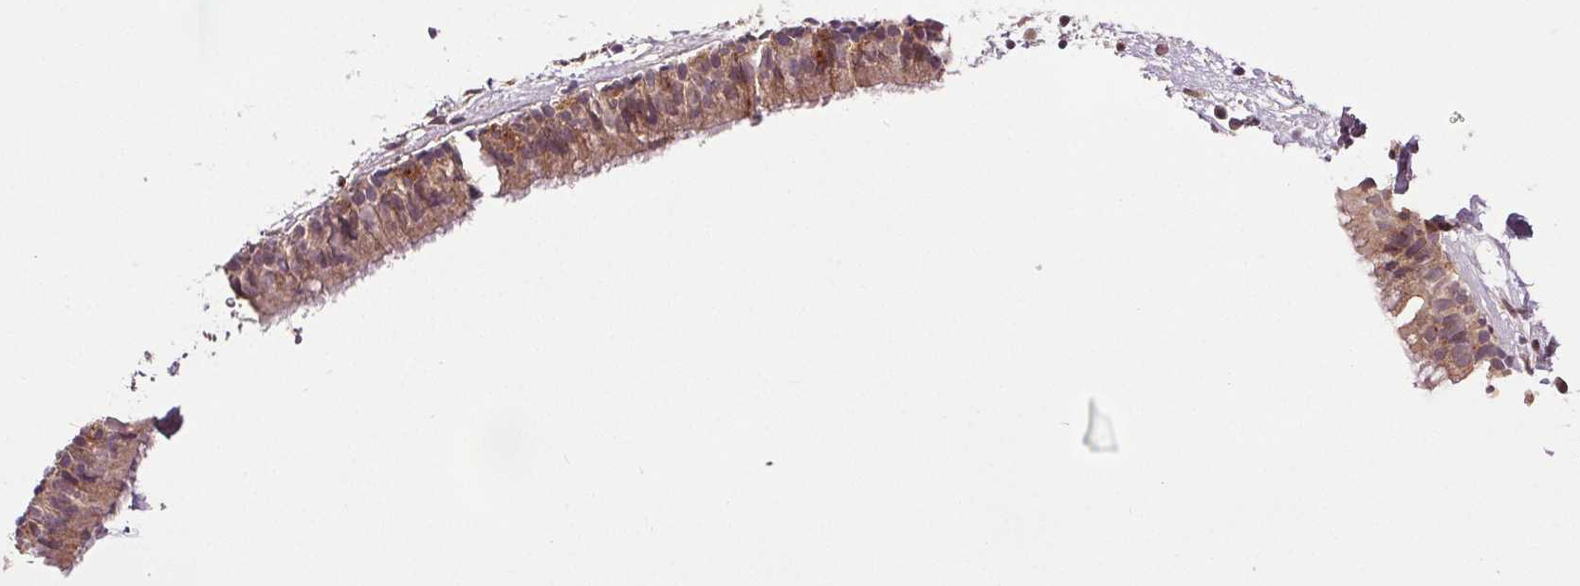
{"staining": {"intensity": "weak", "quantity": "<25%", "location": "cytoplasmic/membranous"}, "tissue": "nasopharynx", "cell_type": "Respiratory epithelial cells", "image_type": "normal", "snomed": [{"axis": "morphology", "description": "Normal tissue, NOS"}, {"axis": "topography", "description": "Nasopharynx"}], "caption": "Immunohistochemistry (IHC) of unremarkable nasopharynx shows no staining in respiratory epithelial cells. (DAB immunohistochemistry visualized using brightfield microscopy, high magnification).", "gene": "EPHB3", "patient": {"sex": "male", "age": 24}}